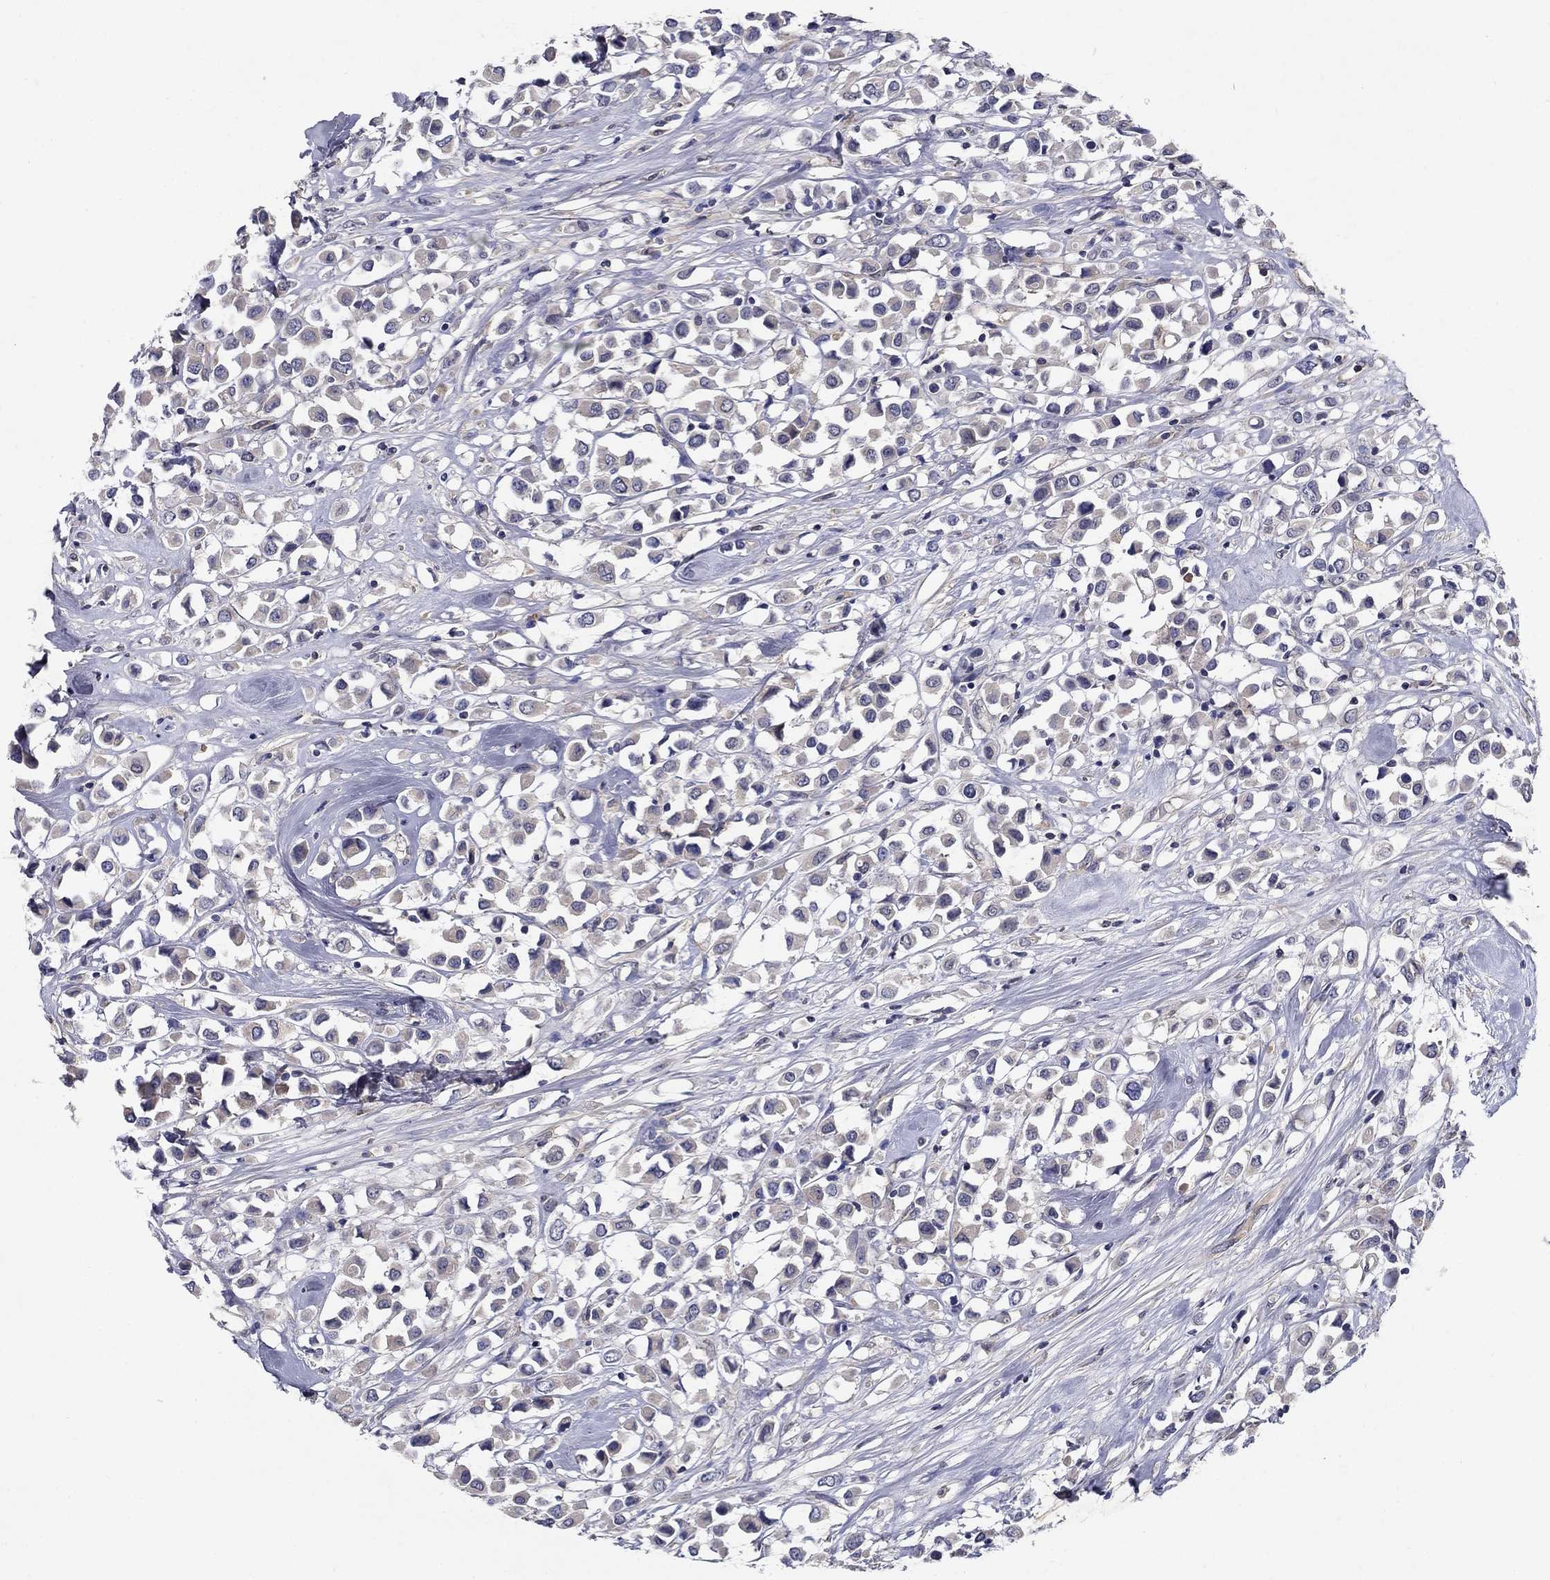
{"staining": {"intensity": "negative", "quantity": "none", "location": "none"}, "tissue": "breast cancer", "cell_type": "Tumor cells", "image_type": "cancer", "snomed": [{"axis": "morphology", "description": "Duct carcinoma"}, {"axis": "topography", "description": "Breast"}], "caption": "Human breast infiltrating ductal carcinoma stained for a protein using immunohistochemistry shows no staining in tumor cells.", "gene": "GLTP", "patient": {"sex": "female", "age": 61}}